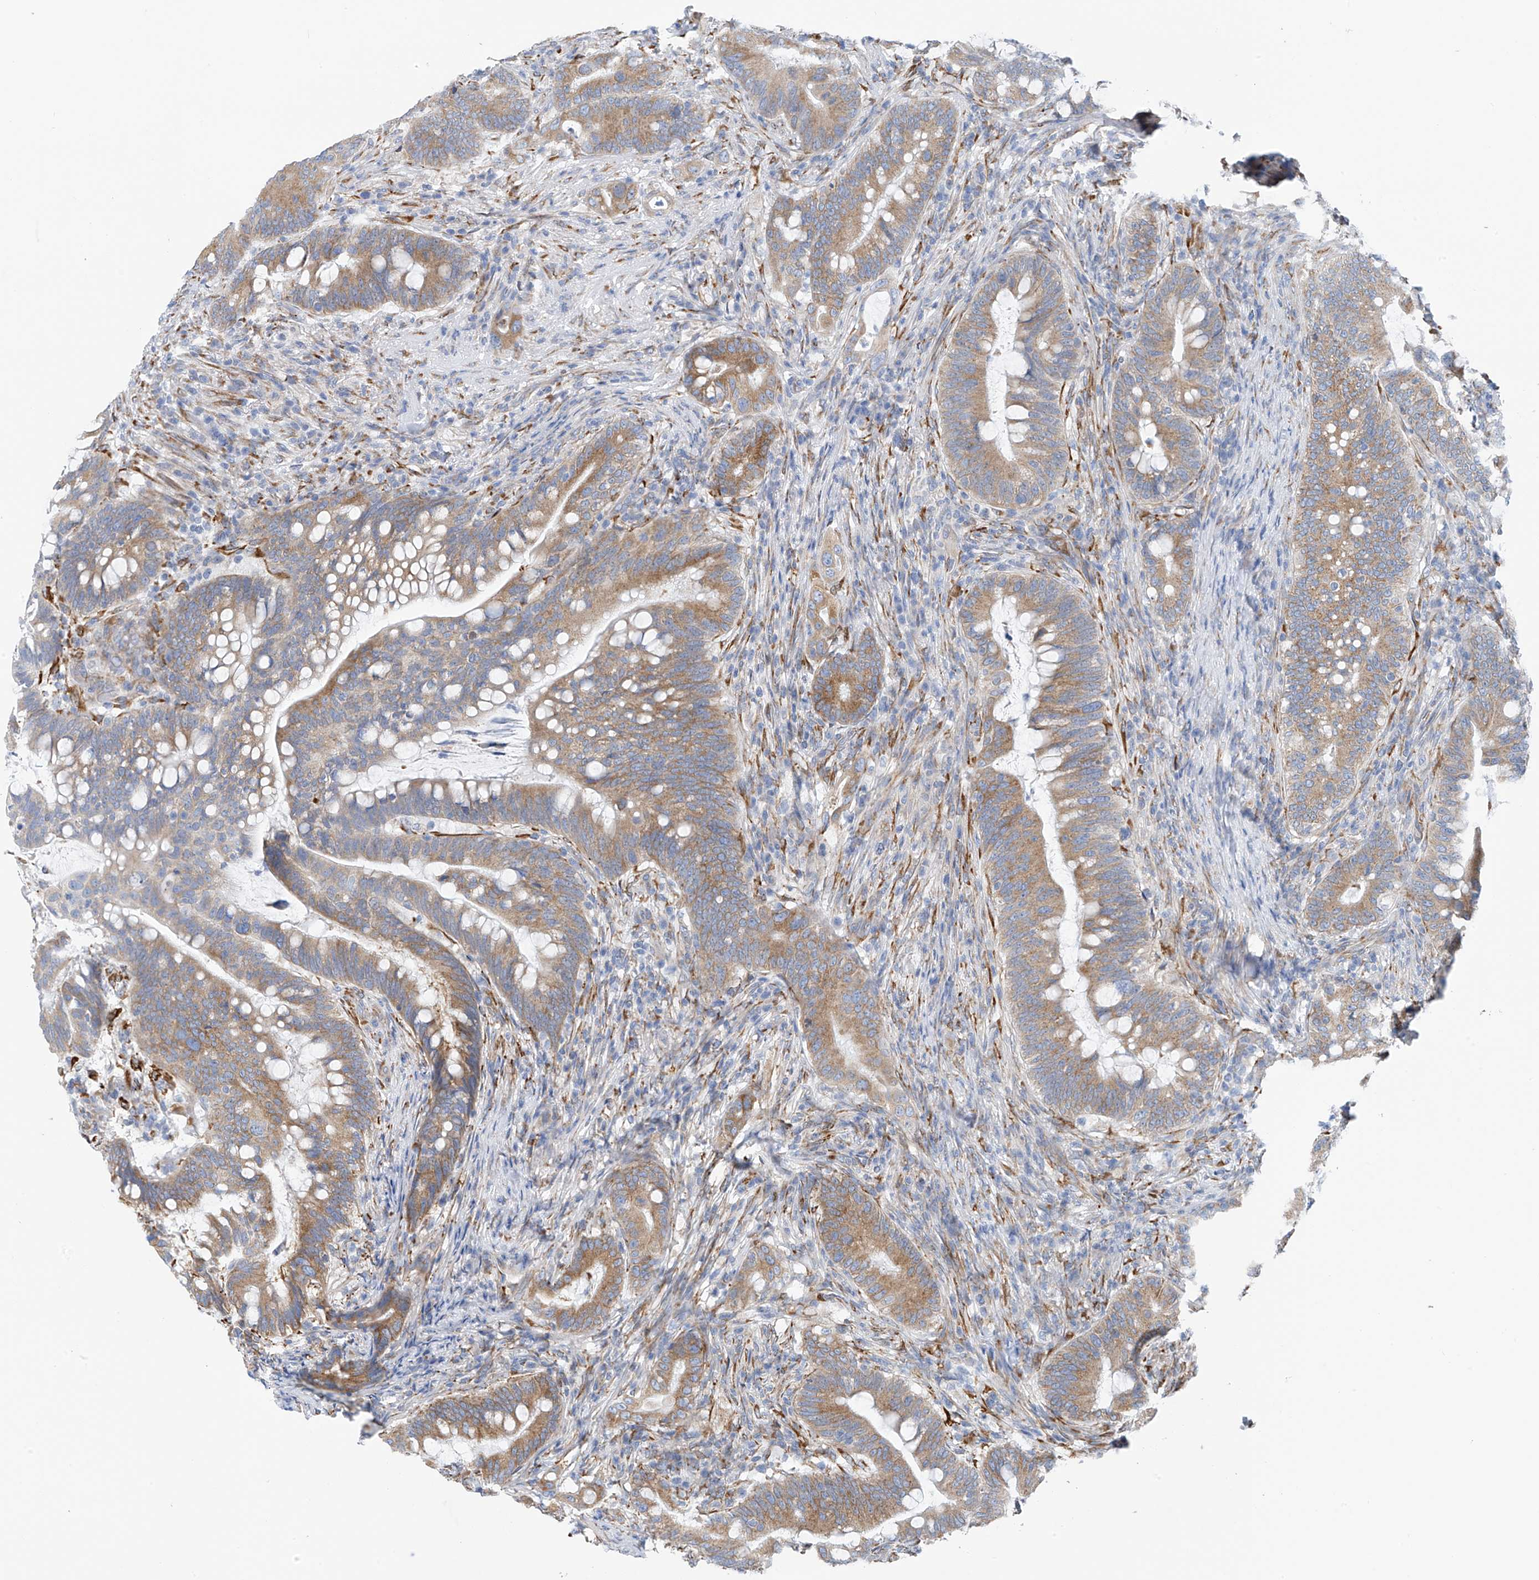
{"staining": {"intensity": "moderate", "quantity": ">75%", "location": "cytoplasmic/membranous"}, "tissue": "colorectal cancer", "cell_type": "Tumor cells", "image_type": "cancer", "snomed": [{"axis": "morphology", "description": "Adenocarcinoma, NOS"}, {"axis": "topography", "description": "Colon"}], "caption": "Human colorectal adenocarcinoma stained for a protein (brown) displays moderate cytoplasmic/membranous positive staining in approximately >75% of tumor cells.", "gene": "RCN2", "patient": {"sex": "female", "age": 66}}